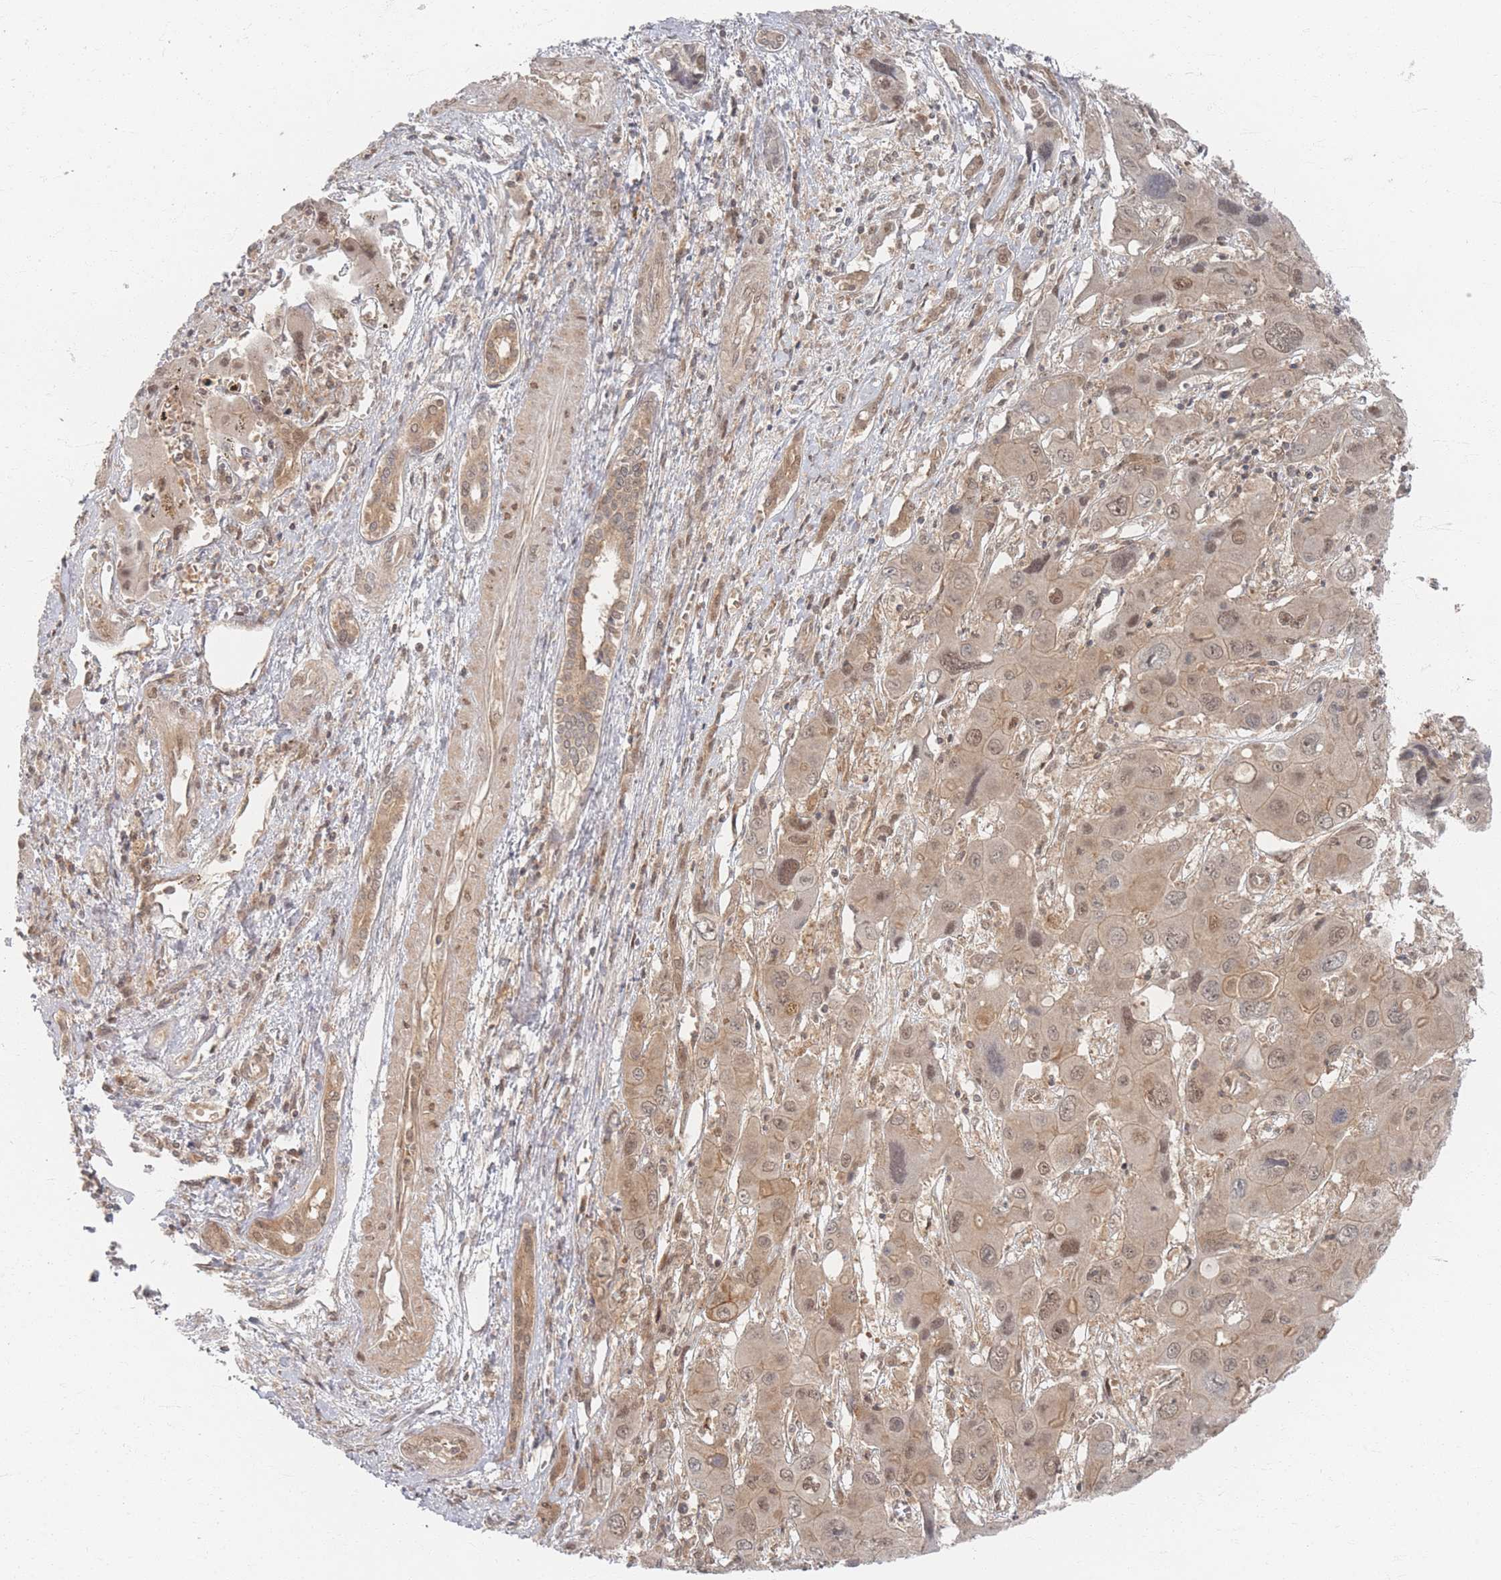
{"staining": {"intensity": "weak", "quantity": "25%-75%", "location": "cytoplasmic/membranous,nuclear"}, "tissue": "liver cancer", "cell_type": "Tumor cells", "image_type": "cancer", "snomed": [{"axis": "morphology", "description": "Cholangiocarcinoma"}, {"axis": "topography", "description": "Liver"}], "caption": "Immunohistochemistry (IHC) histopathology image of neoplastic tissue: human liver cholangiocarcinoma stained using immunohistochemistry displays low levels of weak protein expression localized specifically in the cytoplasmic/membranous and nuclear of tumor cells, appearing as a cytoplasmic/membranous and nuclear brown color.", "gene": "PSMD9", "patient": {"sex": "male", "age": 67}}